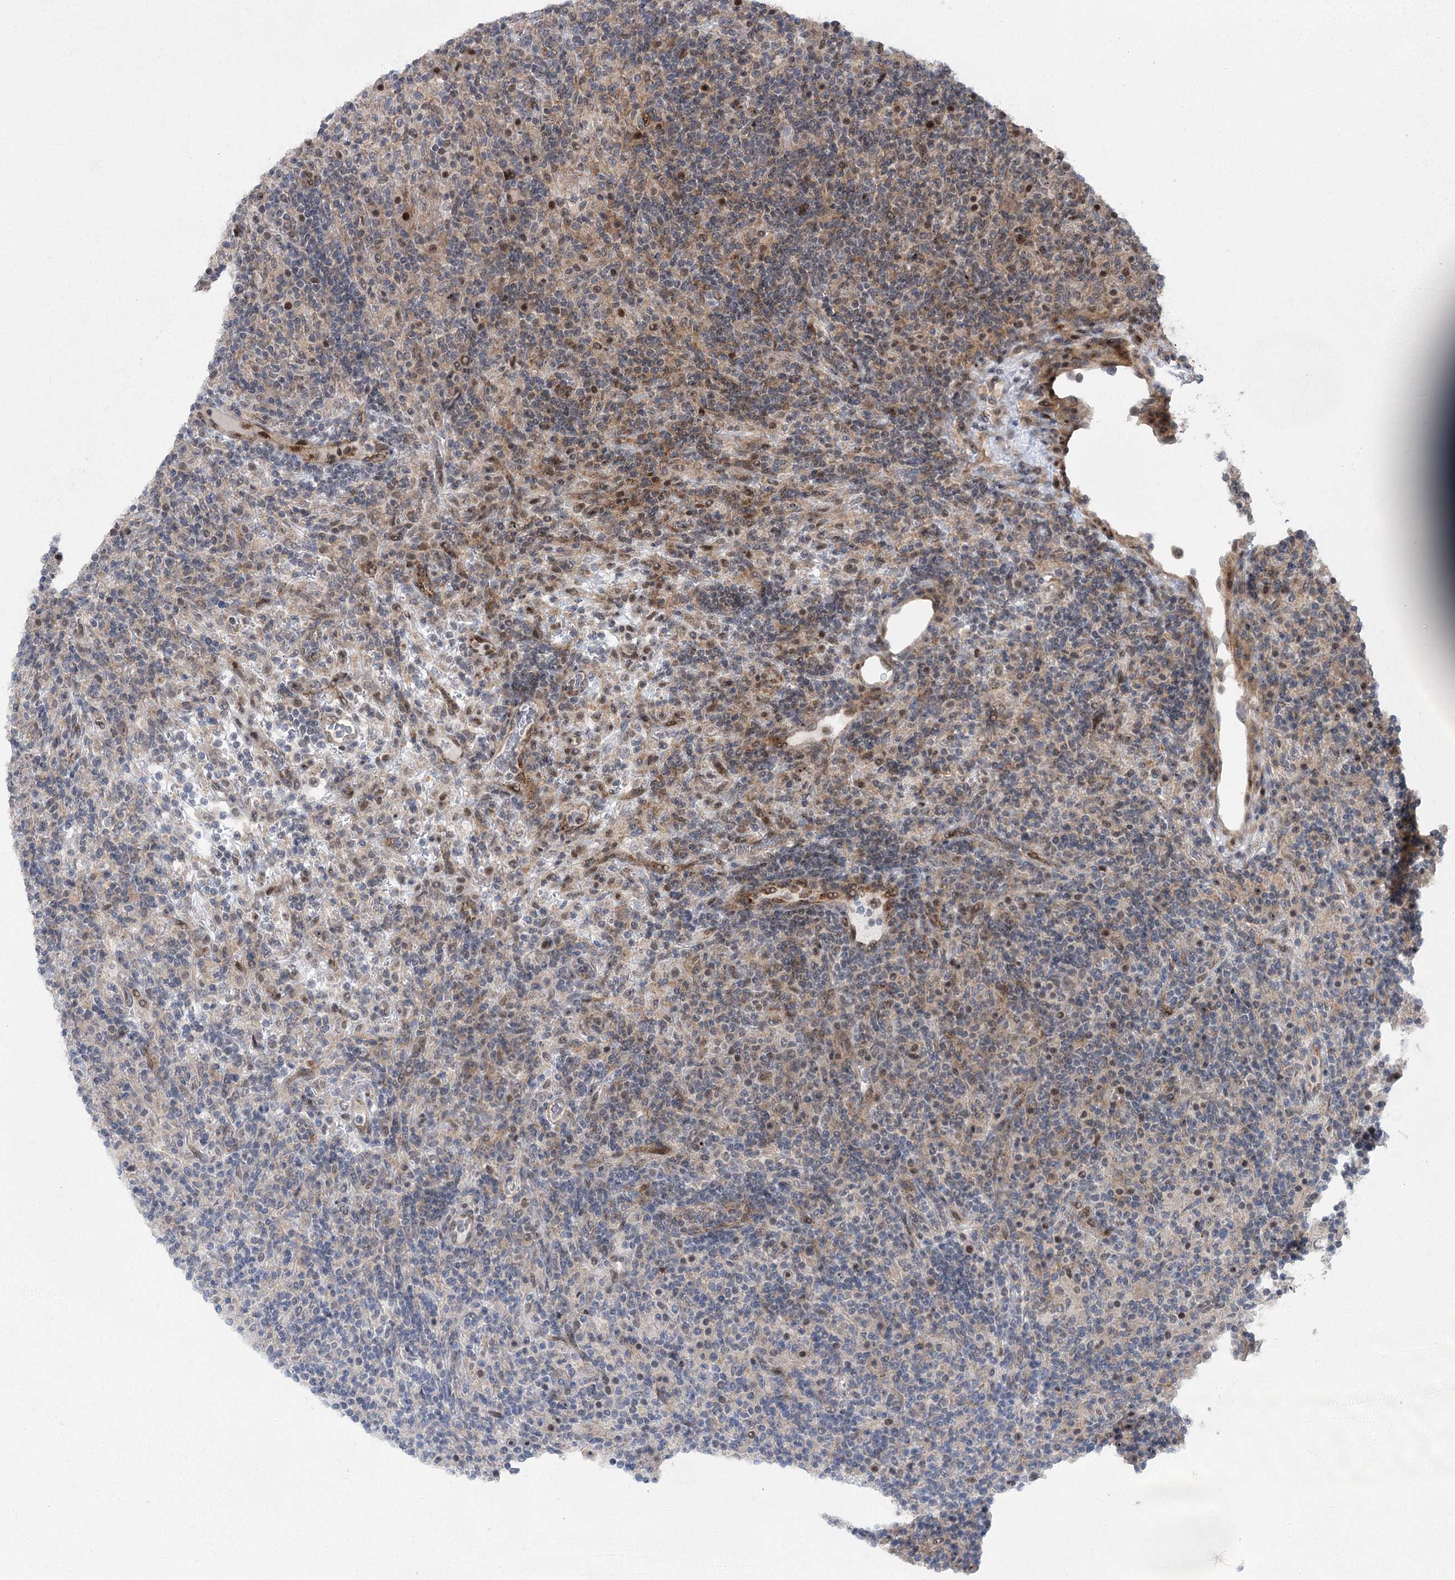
{"staining": {"intensity": "moderate", "quantity": "25%-75%", "location": "nuclear"}, "tissue": "lymphoma", "cell_type": "Tumor cells", "image_type": "cancer", "snomed": [{"axis": "morphology", "description": "Hodgkin's disease, NOS"}, {"axis": "topography", "description": "Lymph node"}], "caption": "Immunohistochemical staining of lymphoma demonstrates medium levels of moderate nuclear protein positivity in approximately 25%-75% of tumor cells.", "gene": "PARM1", "patient": {"sex": "male", "age": 70}}